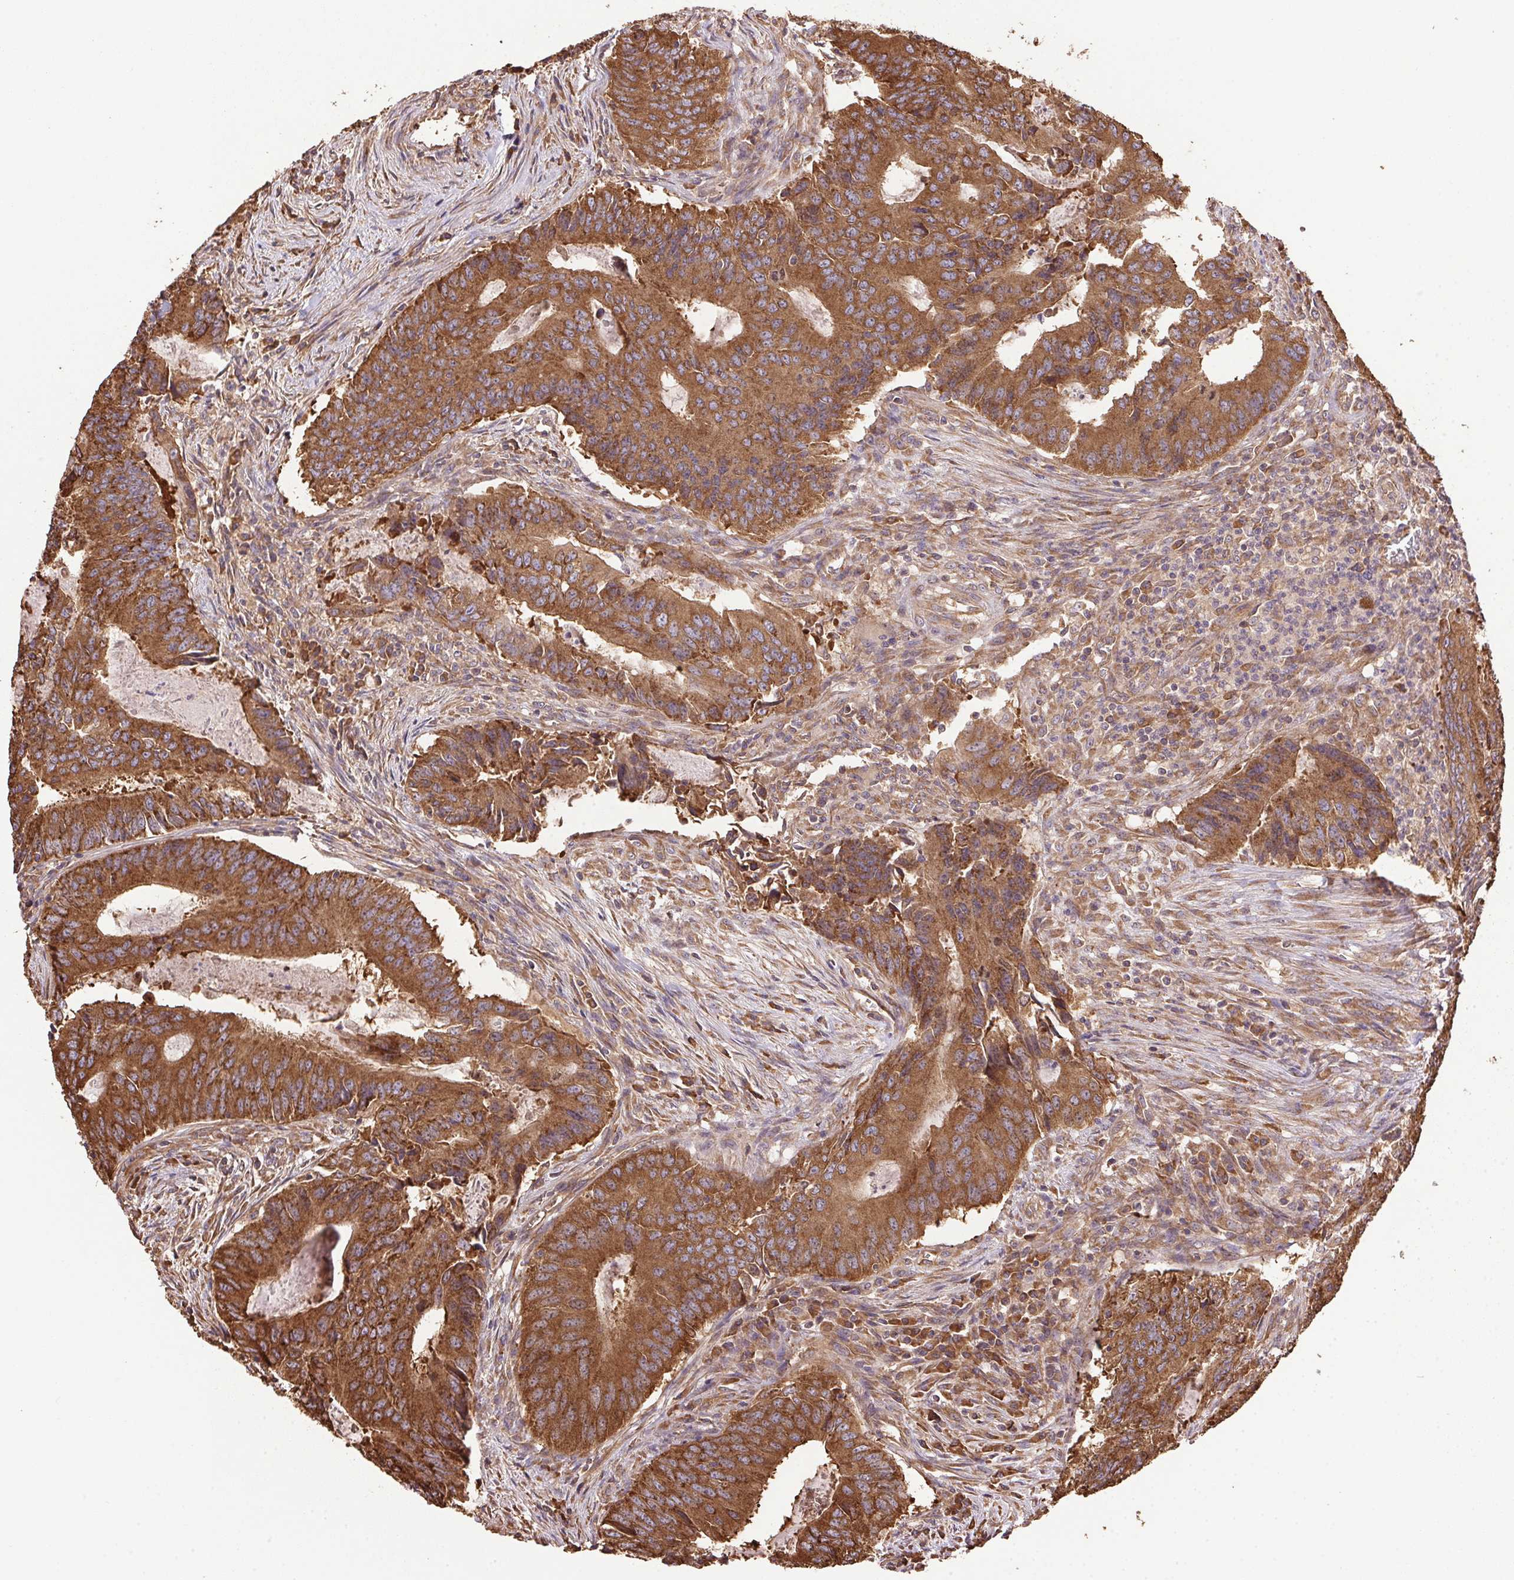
{"staining": {"intensity": "strong", "quantity": ">75%", "location": "cytoplasmic/membranous"}, "tissue": "colorectal cancer", "cell_type": "Tumor cells", "image_type": "cancer", "snomed": [{"axis": "morphology", "description": "Adenocarcinoma, NOS"}, {"axis": "topography", "description": "Colon"}], "caption": "About >75% of tumor cells in colorectal cancer show strong cytoplasmic/membranous protein expression as visualized by brown immunohistochemical staining.", "gene": "EIF2S1", "patient": {"sex": "male", "age": 67}}